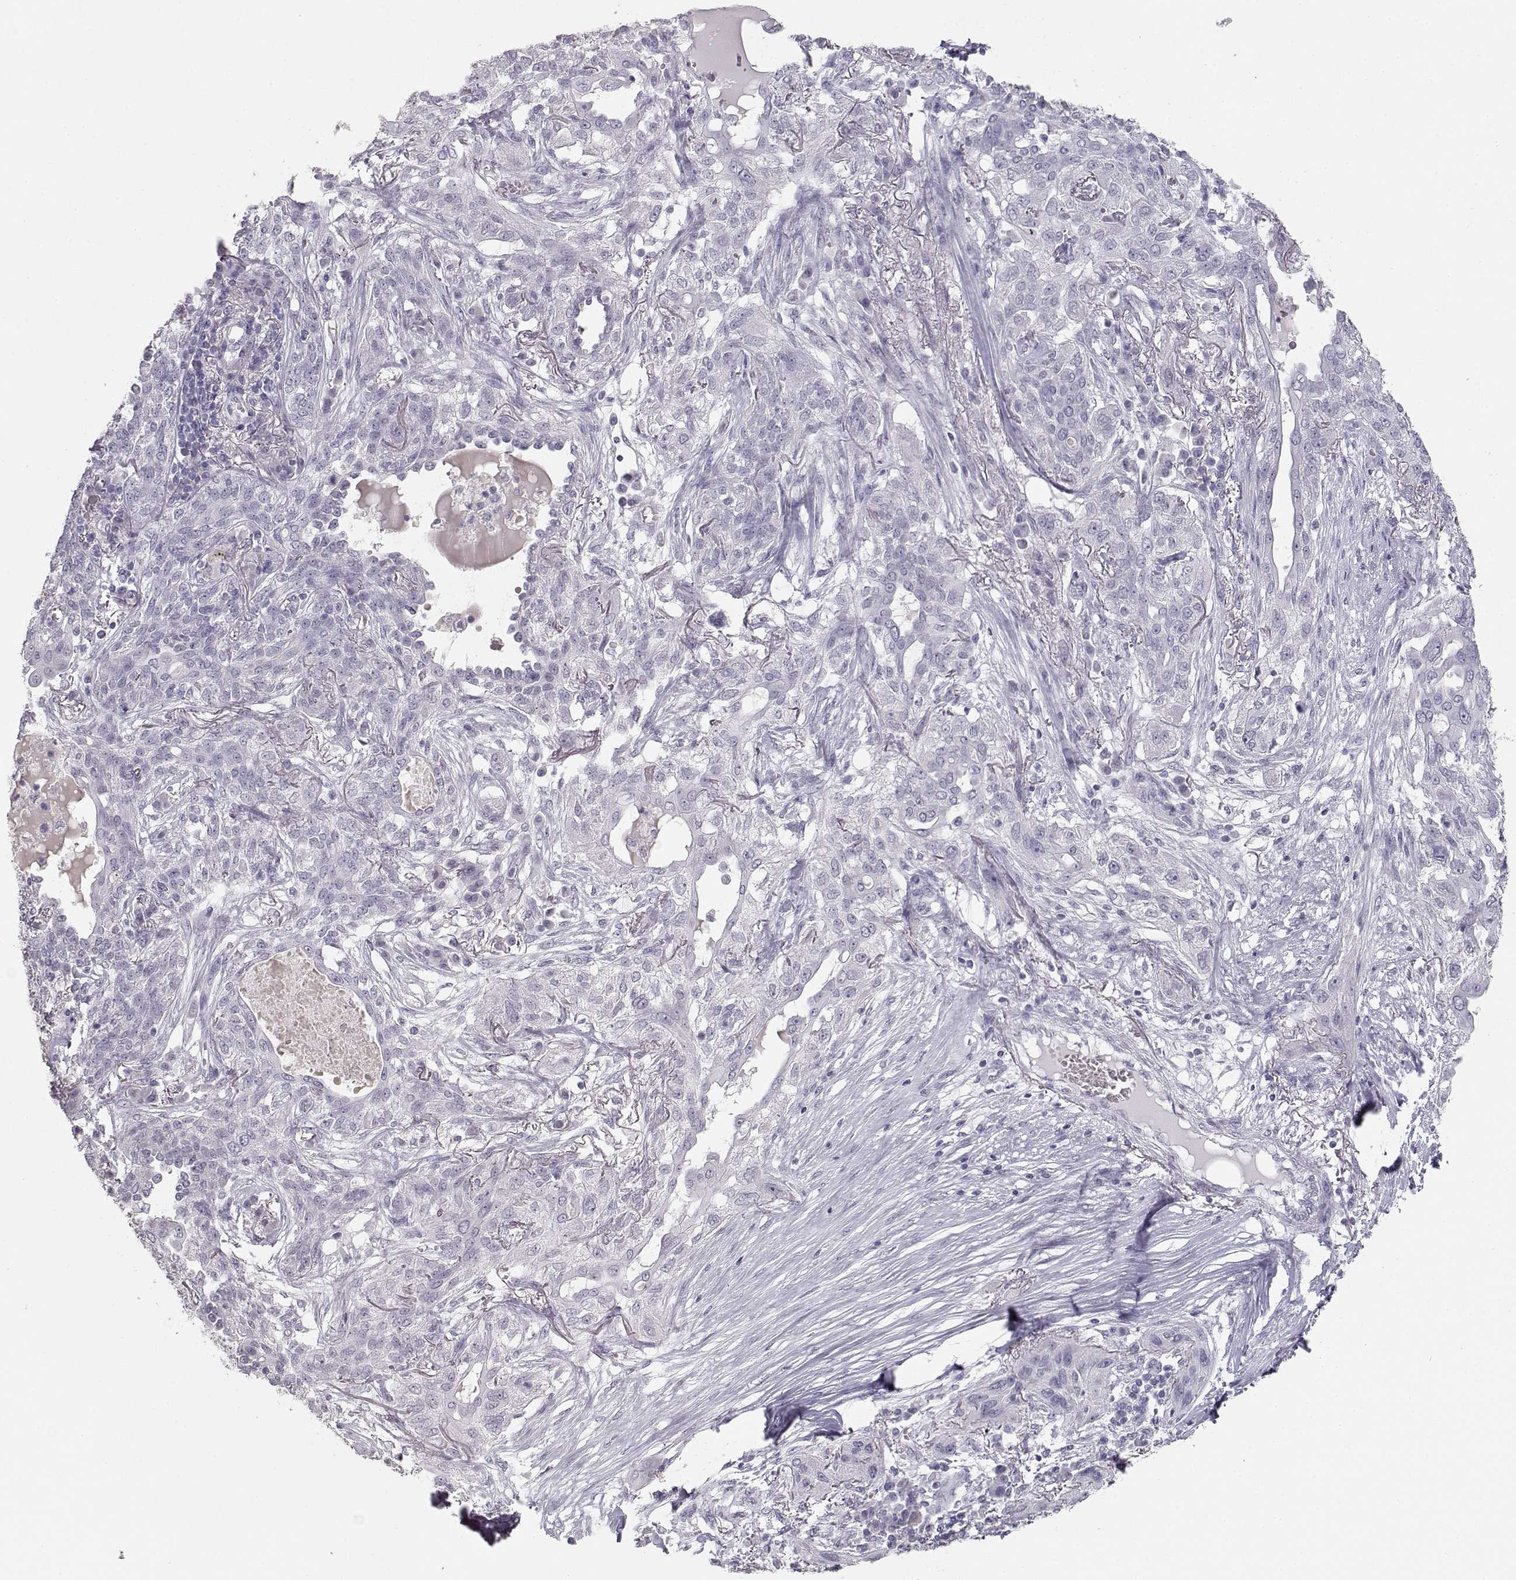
{"staining": {"intensity": "negative", "quantity": "none", "location": "none"}, "tissue": "lung cancer", "cell_type": "Tumor cells", "image_type": "cancer", "snomed": [{"axis": "morphology", "description": "Squamous cell carcinoma, NOS"}, {"axis": "topography", "description": "Lung"}], "caption": "This is a histopathology image of immunohistochemistry (IHC) staining of lung cancer, which shows no staining in tumor cells.", "gene": "TKTL1", "patient": {"sex": "female", "age": 70}}